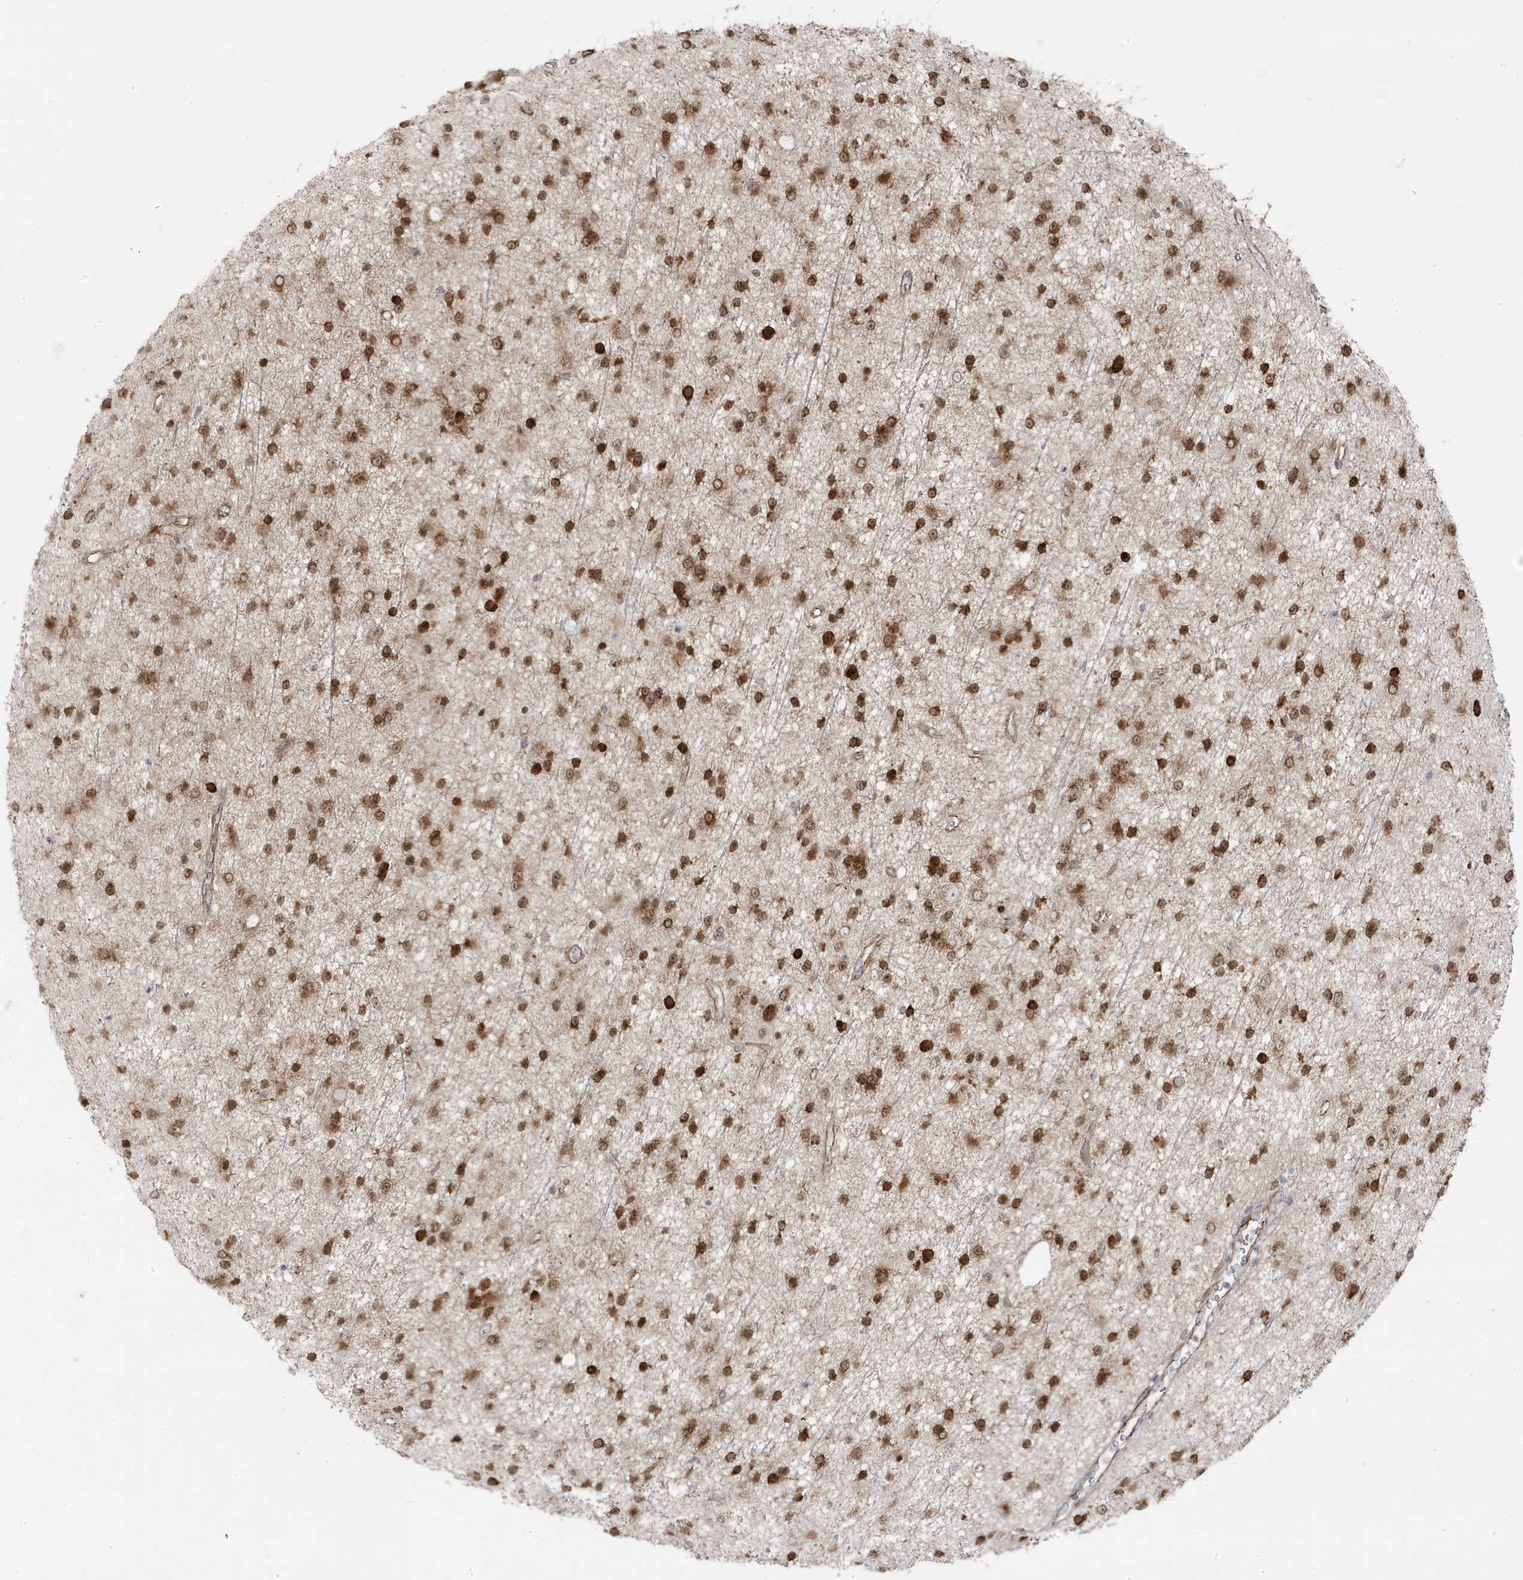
{"staining": {"intensity": "strong", "quantity": ">75%", "location": "cytoplasmic/membranous,nuclear"}, "tissue": "glioma", "cell_type": "Tumor cells", "image_type": "cancer", "snomed": [{"axis": "morphology", "description": "Glioma, malignant, Low grade"}, {"axis": "topography", "description": "Cerebral cortex"}], "caption": "Protein expression analysis of human glioma reveals strong cytoplasmic/membranous and nuclear staining in approximately >75% of tumor cells.", "gene": "ZNF654", "patient": {"sex": "female", "age": 39}}